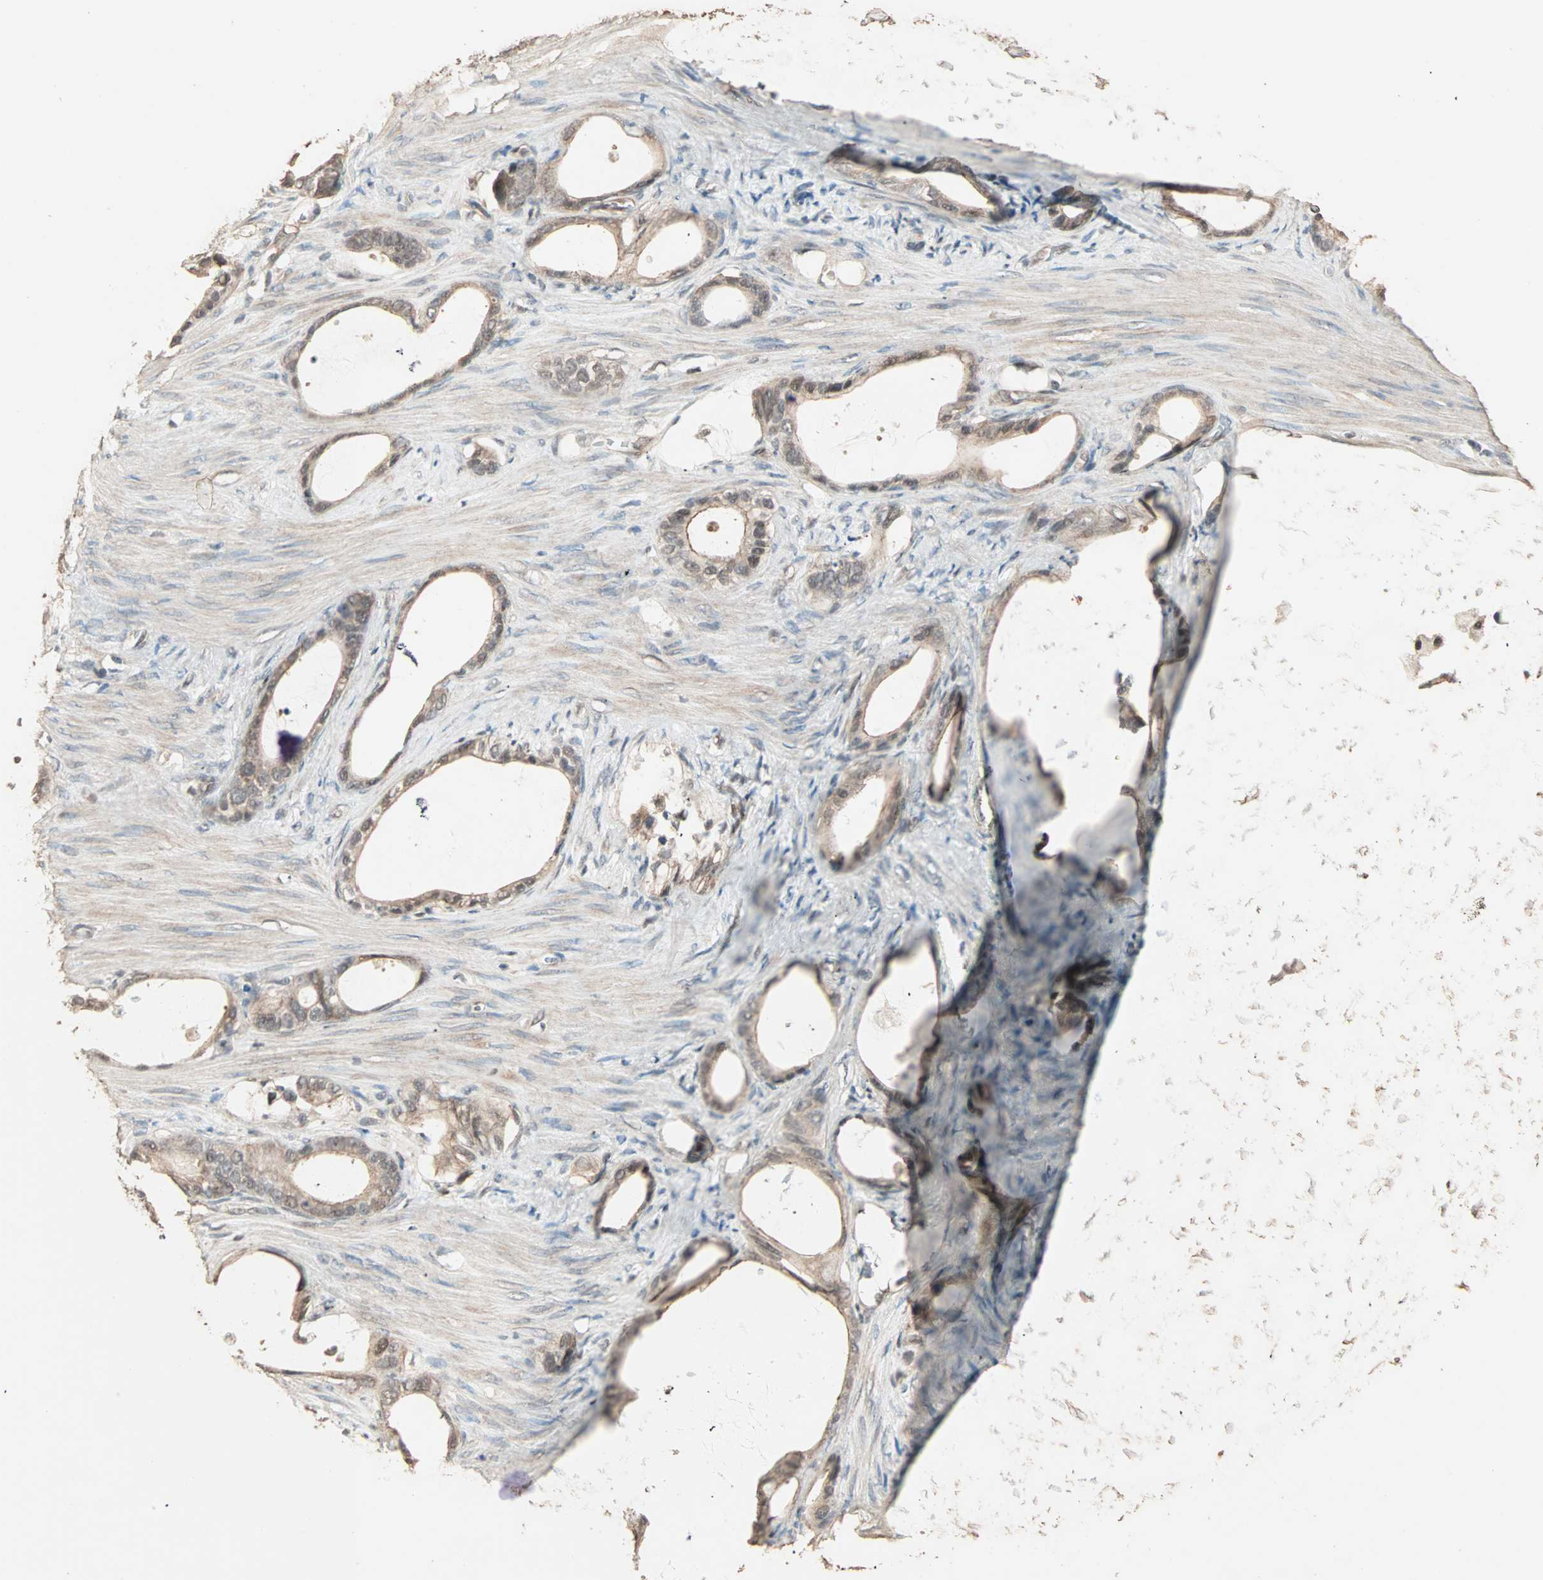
{"staining": {"intensity": "moderate", "quantity": ">75%", "location": "cytoplasmic/membranous,nuclear"}, "tissue": "stomach cancer", "cell_type": "Tumor cells", "image_type": "cancer", "snomed": [{"axis": "morphology", "description": "Adenocarcinoma, NOS"}, {"axis": "topography", "description": "Stomach"}], "caption": "Brown immunohistochemical staining in human stomach cancer displays moderate cytoplasmic/membranous and nuclear positivity in about >75% of tumor cells.", "gene": "ZBTB33", "patient": {"sex": "female", "age": 75}}